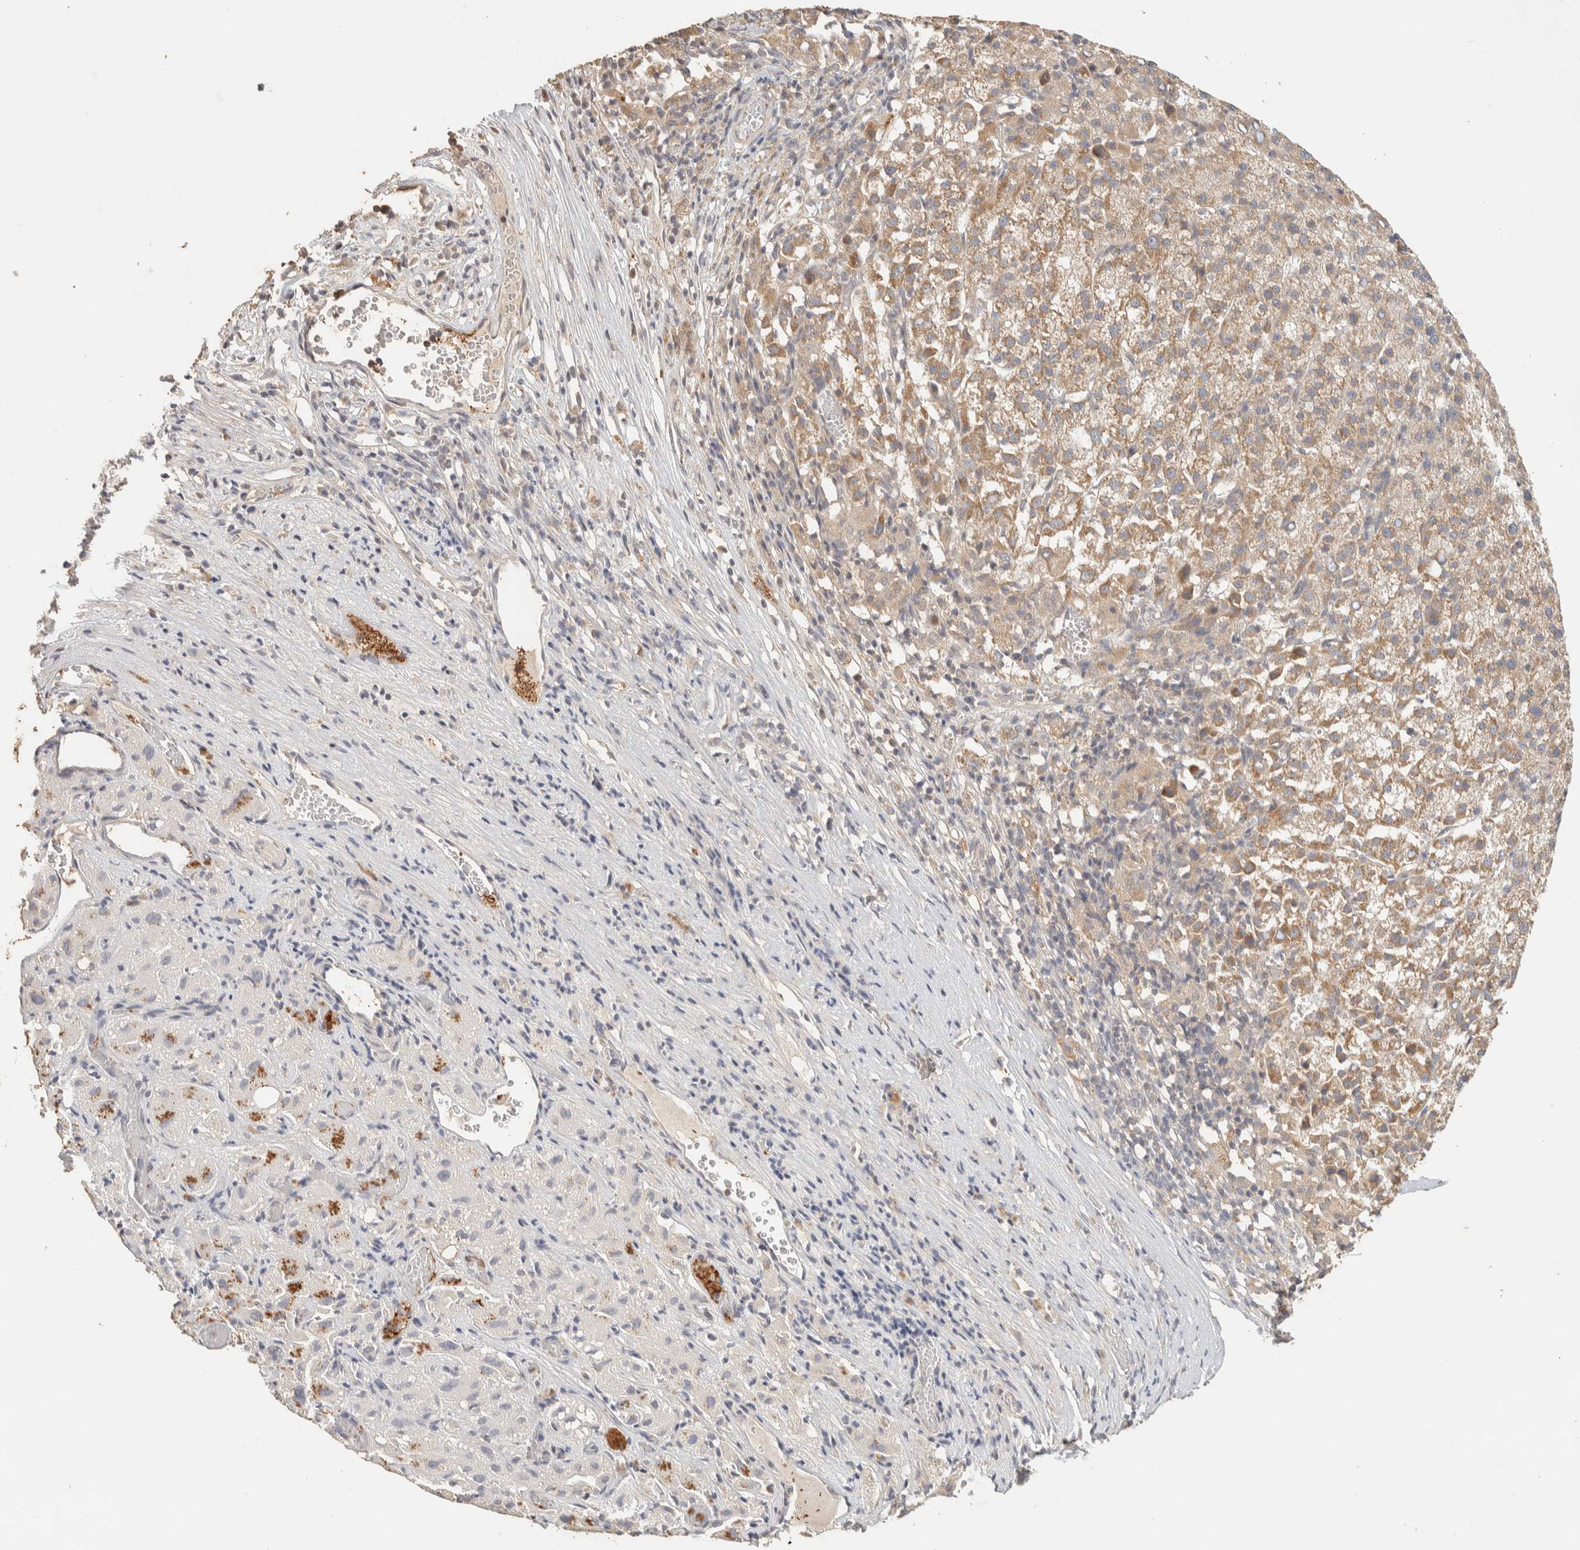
{"staining": {"intensity": "moderate", "quantity": ">75%", "location": "cytoplasmic/membranous"}, "tissue": "liver cancer", "cell_type": "Tumor cells", "image_type": "cancer", "snomed": [{"axis": "morphology", "description": "Carcinoma, Hepatocellular, NOS"}, {"axis": "topography", "description": "Liver"}], "caption": "Liver hepatocellular carcinoma stained for a protein (brown) reveals moderate cytoplasmic/membranous positive staining in about >75% of tumor cells.", "gene": "ITPA", "patient": {"sex": "female", "age": 58}}